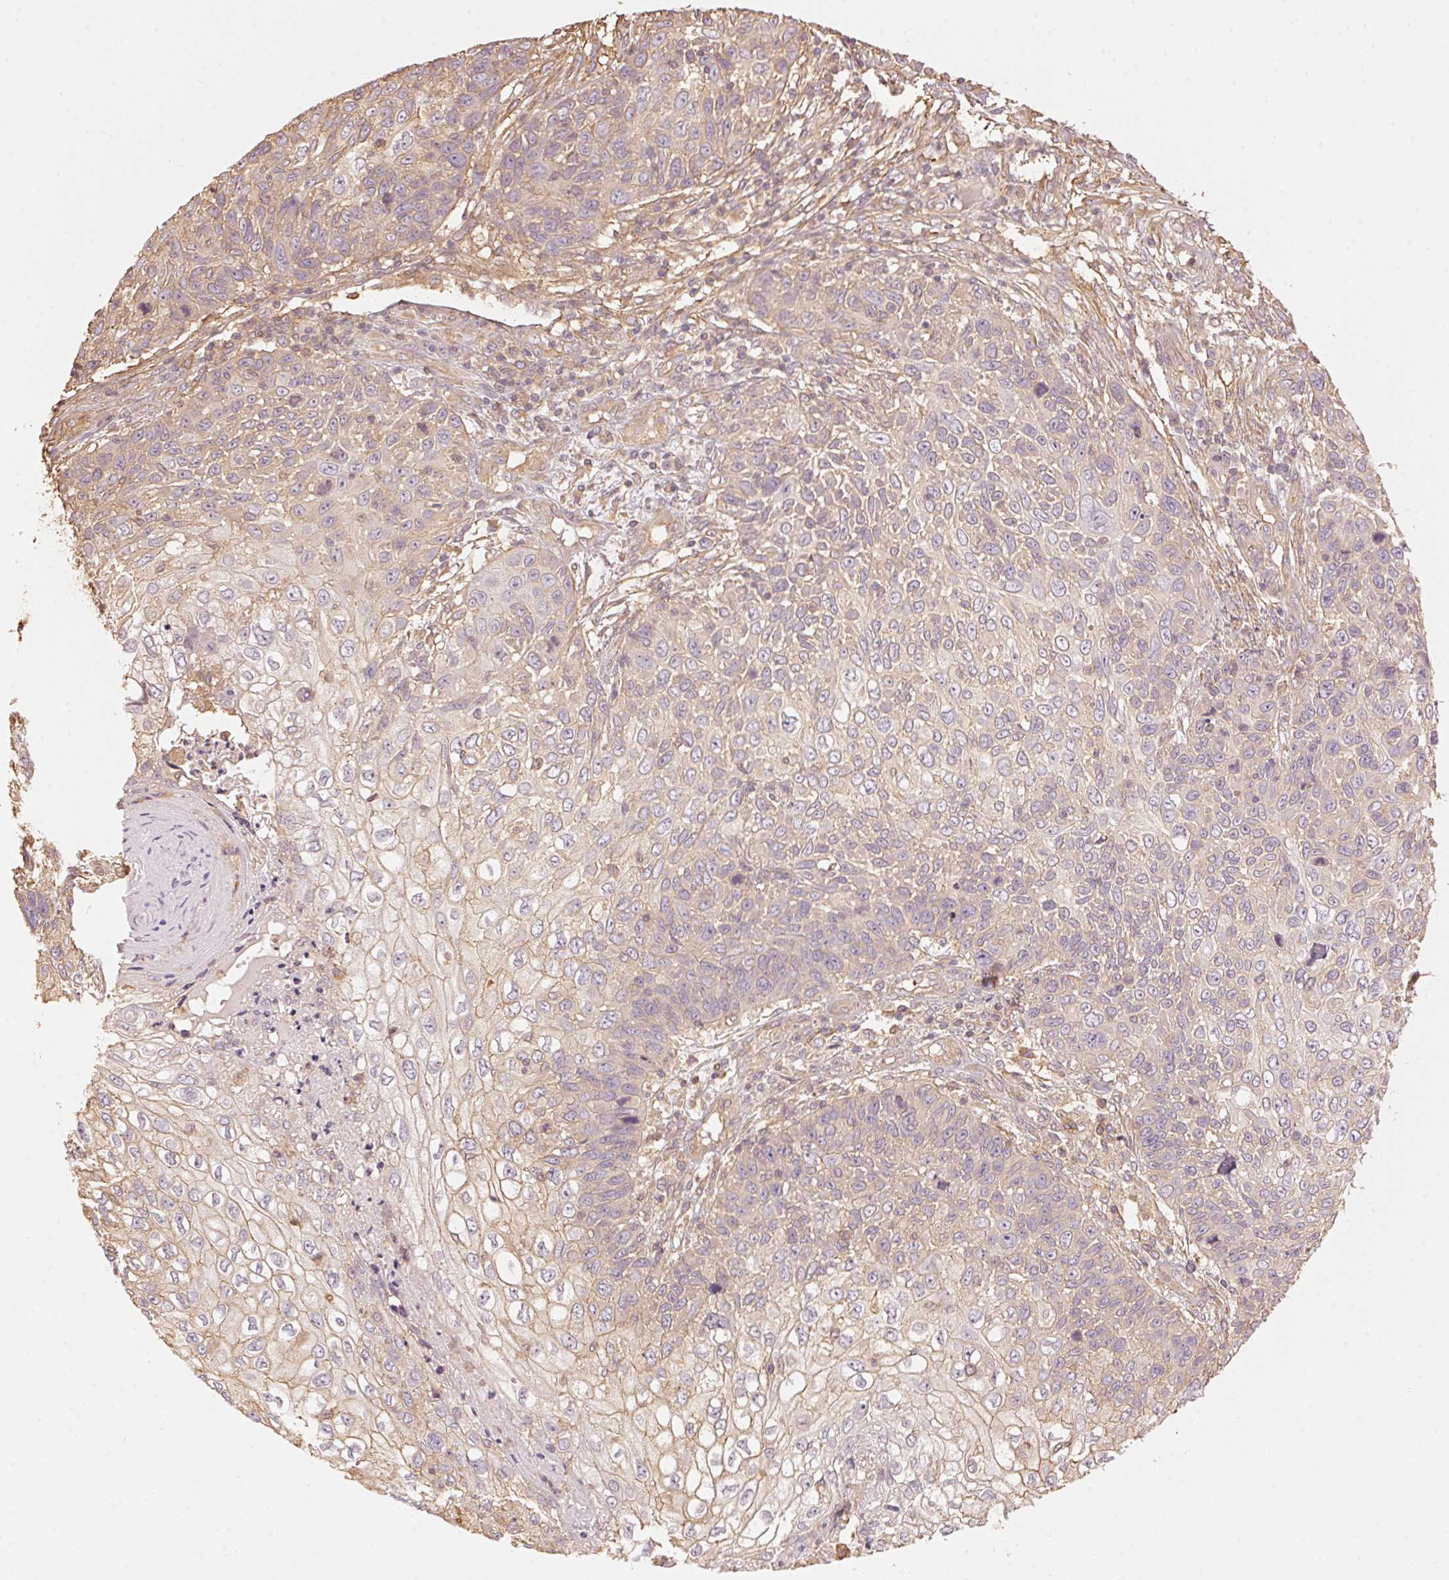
{"staining": {"intensity": "weak", "quantity": "25%-75%", "location": "cytoplasmic/membranous"}, "tissue": "skin cancer", "cell_type": "Tumor cells", "image_type": "cancer", "snomed": [{"axis": "morphology", "description": "Squamous cell carcinoma, NOS"}, {"axis": "topography", "description": "Skin"}], "caption": "This is a micrograph of immunohistochemistry (IHC) staining of skin squamous cell carcinoma, which shows weak positivity in the cytoplasmic/membranous of tumor cells.", "gene": "QDPR", "patient": {"sex": "male", "age": 92}}